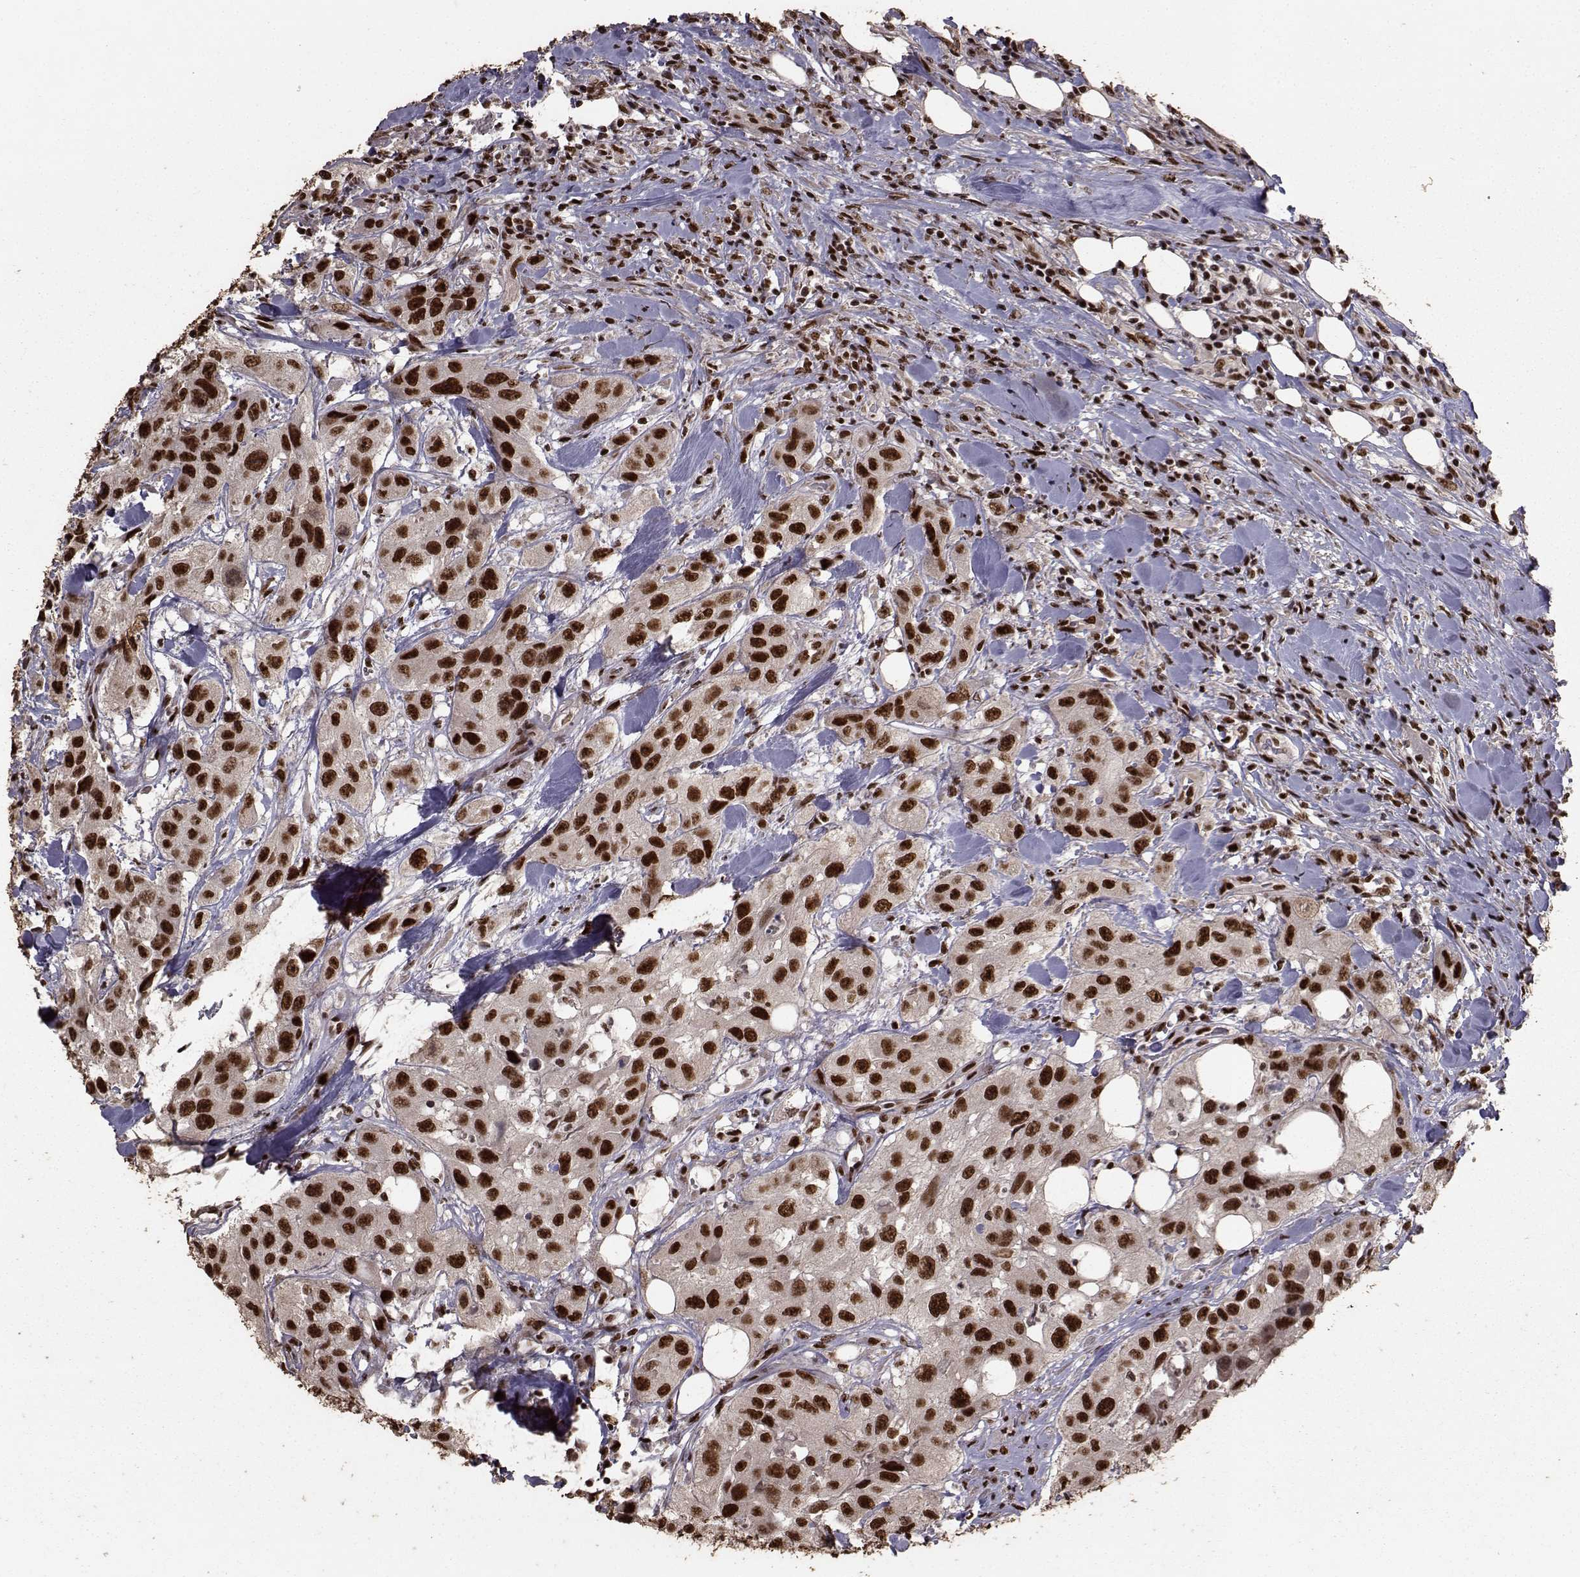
{"staining": {"intensity": "strong", "quantity": ">75%", "location": "cytoplasmic/membranous,nuclear"}, "tissue": "urothelial cancer", "cell_type": "Tumor cells", "image_type": "cancer", "snomed": [{"axis": "morphology", "description": "Urothelial carcinoma, High grade"}, {"axis": "topography", "description": "Urinary bladder"}], "caption": "Strong cytoplasmic/membranous and nuclear staining is seen in approximately >75% of tumor cells in urothelial cancer. The staining was performed using DAB (3,3'-diaminobenzidine) to visualize the protein expression in brown, while the nuclei were stained in blue with hematoxylin (Magnification: 20x).", "gene": "SF1", "patient": {"sex": "male", "age": 79}}